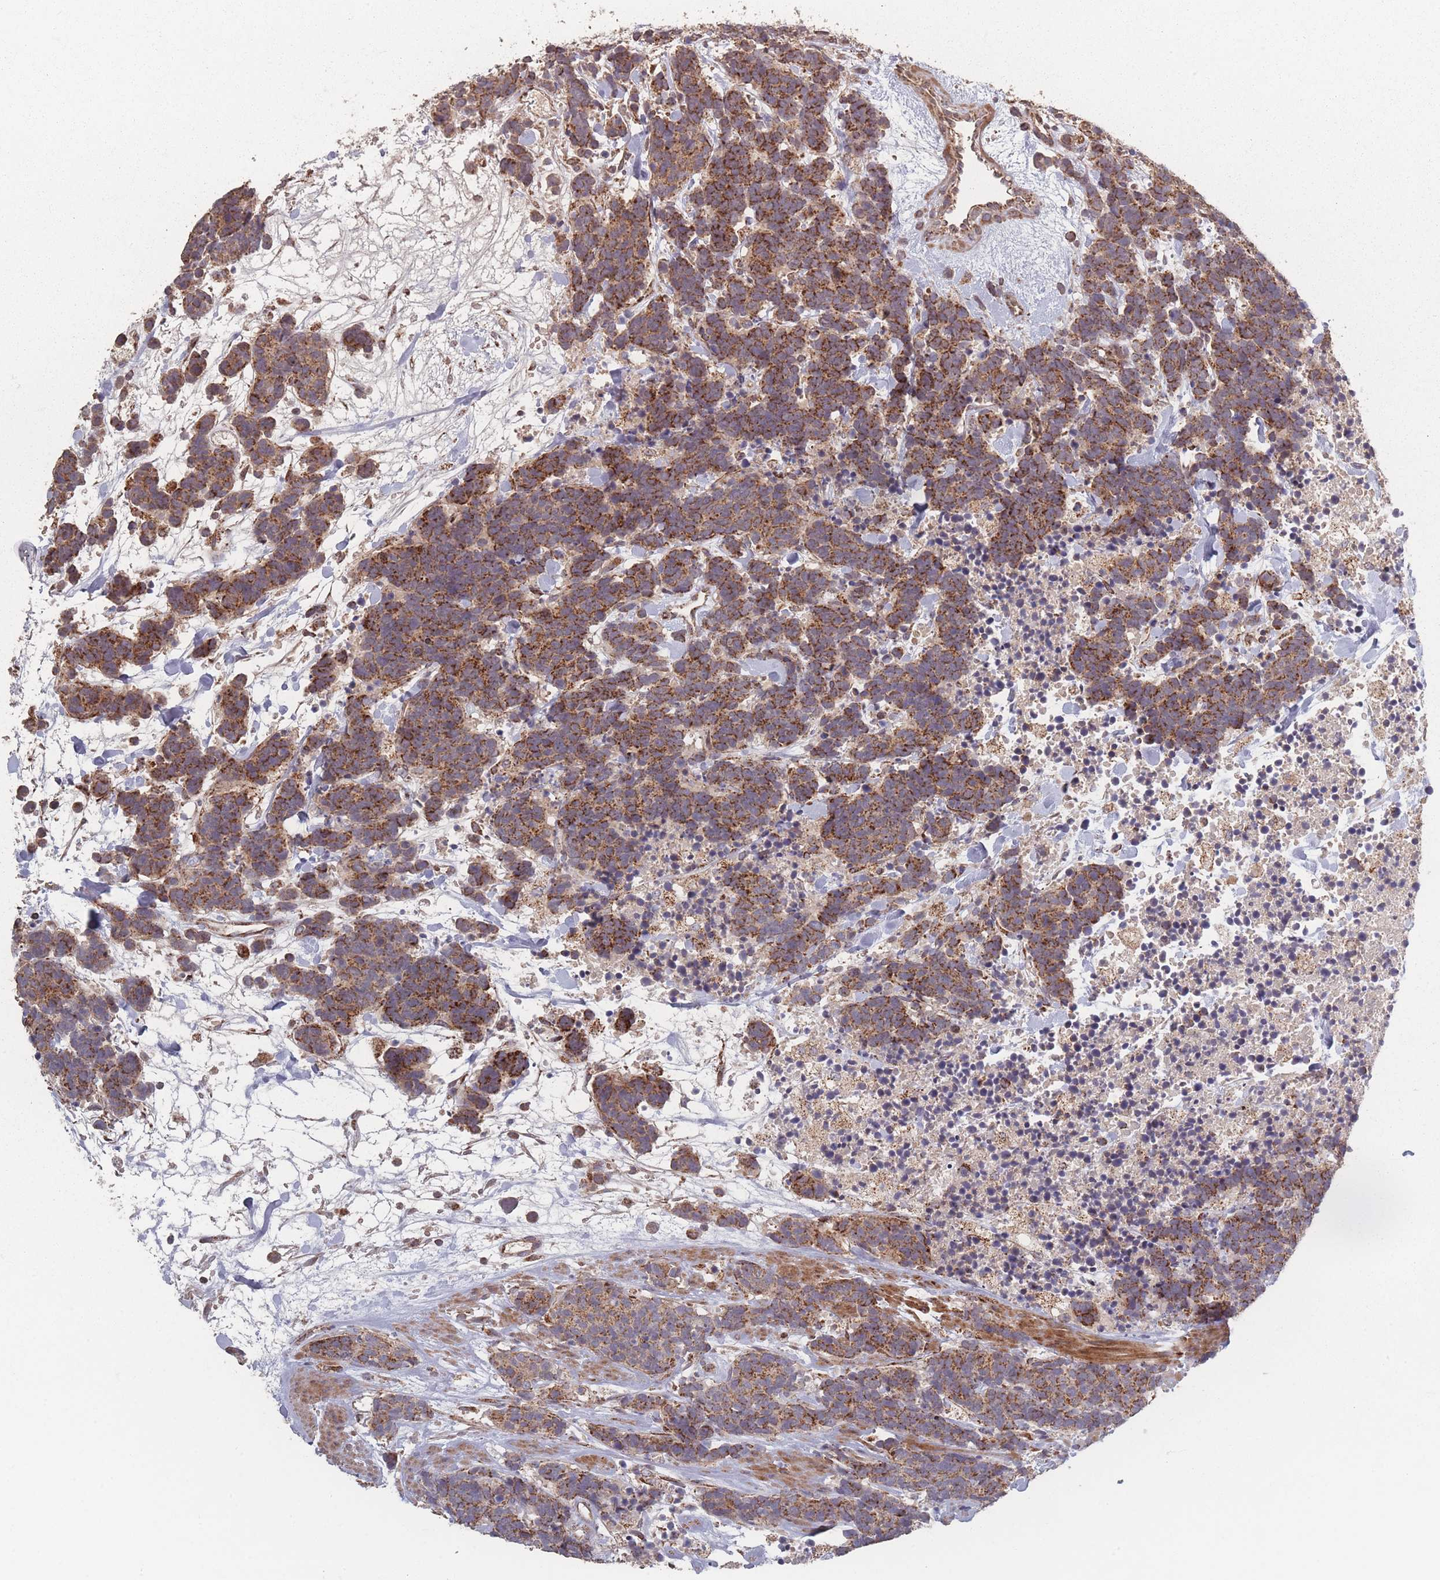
{"staining": {"intensity": "strong", "quantity": ">75%", "location": "cytoplasmic/membranous"}, "tissue": "carcinoid", "cell_type": "Tumor cells", "image_type": "cancer", "snomed": [{"axis": "morphology", "description": "Carcinoma, NOS"}, {"axis": "morphology", "description": "Carcinoid, malignant, NOS"}, {"axis": "topography", "description": "Prostate"}], "caption": "A brown stain highlights strong cytoplasmic/membranous positivity of a protein in human carcinoma tumor cells. The protein is shown in brown color, while the nuclei are stained blue.", "gene": "LYRM7", "patient": {"sex": "male", "age": 57}}